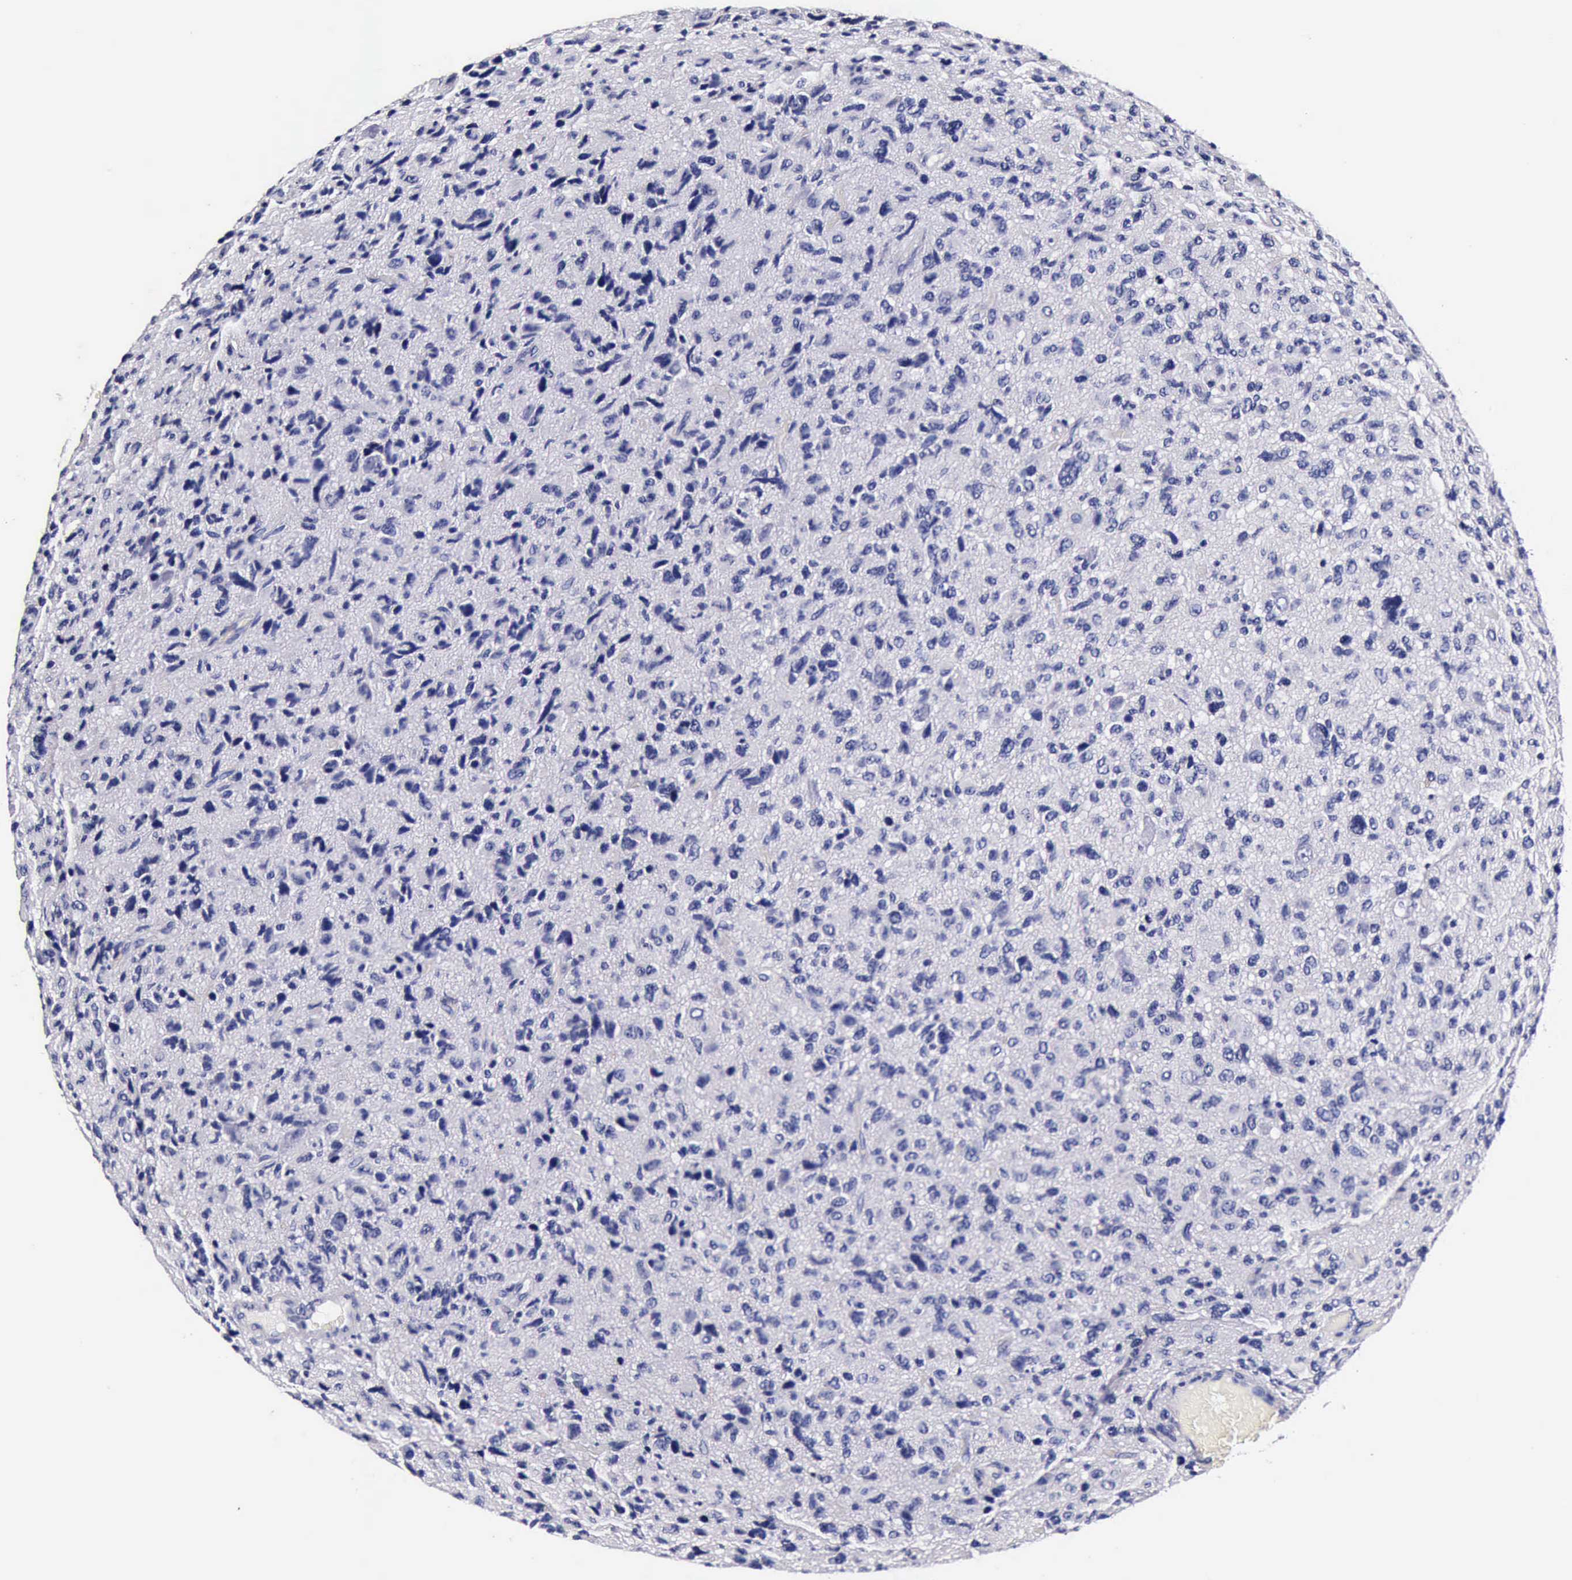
{"staining": {"intensity": "negative", "quantity": "none", "location": "none"}, "tissue": "glioma", "cell_type": "Tumor cells", "image_type": "cancer", "snomed": [{"axis": "morphology", "description": "Glioma, malignant, High grade"}, {"axis": "topography", "description": "Brain"}], "caption": "IHC photomicrograph of human glioma stained for a protein (brown), which exhibits no staining in tumor cells. (Immunohistochemistry, brightfield microscopy, high magnification).", "gene": "IAPP", "patient": {"sex": "female", "age": 60}}